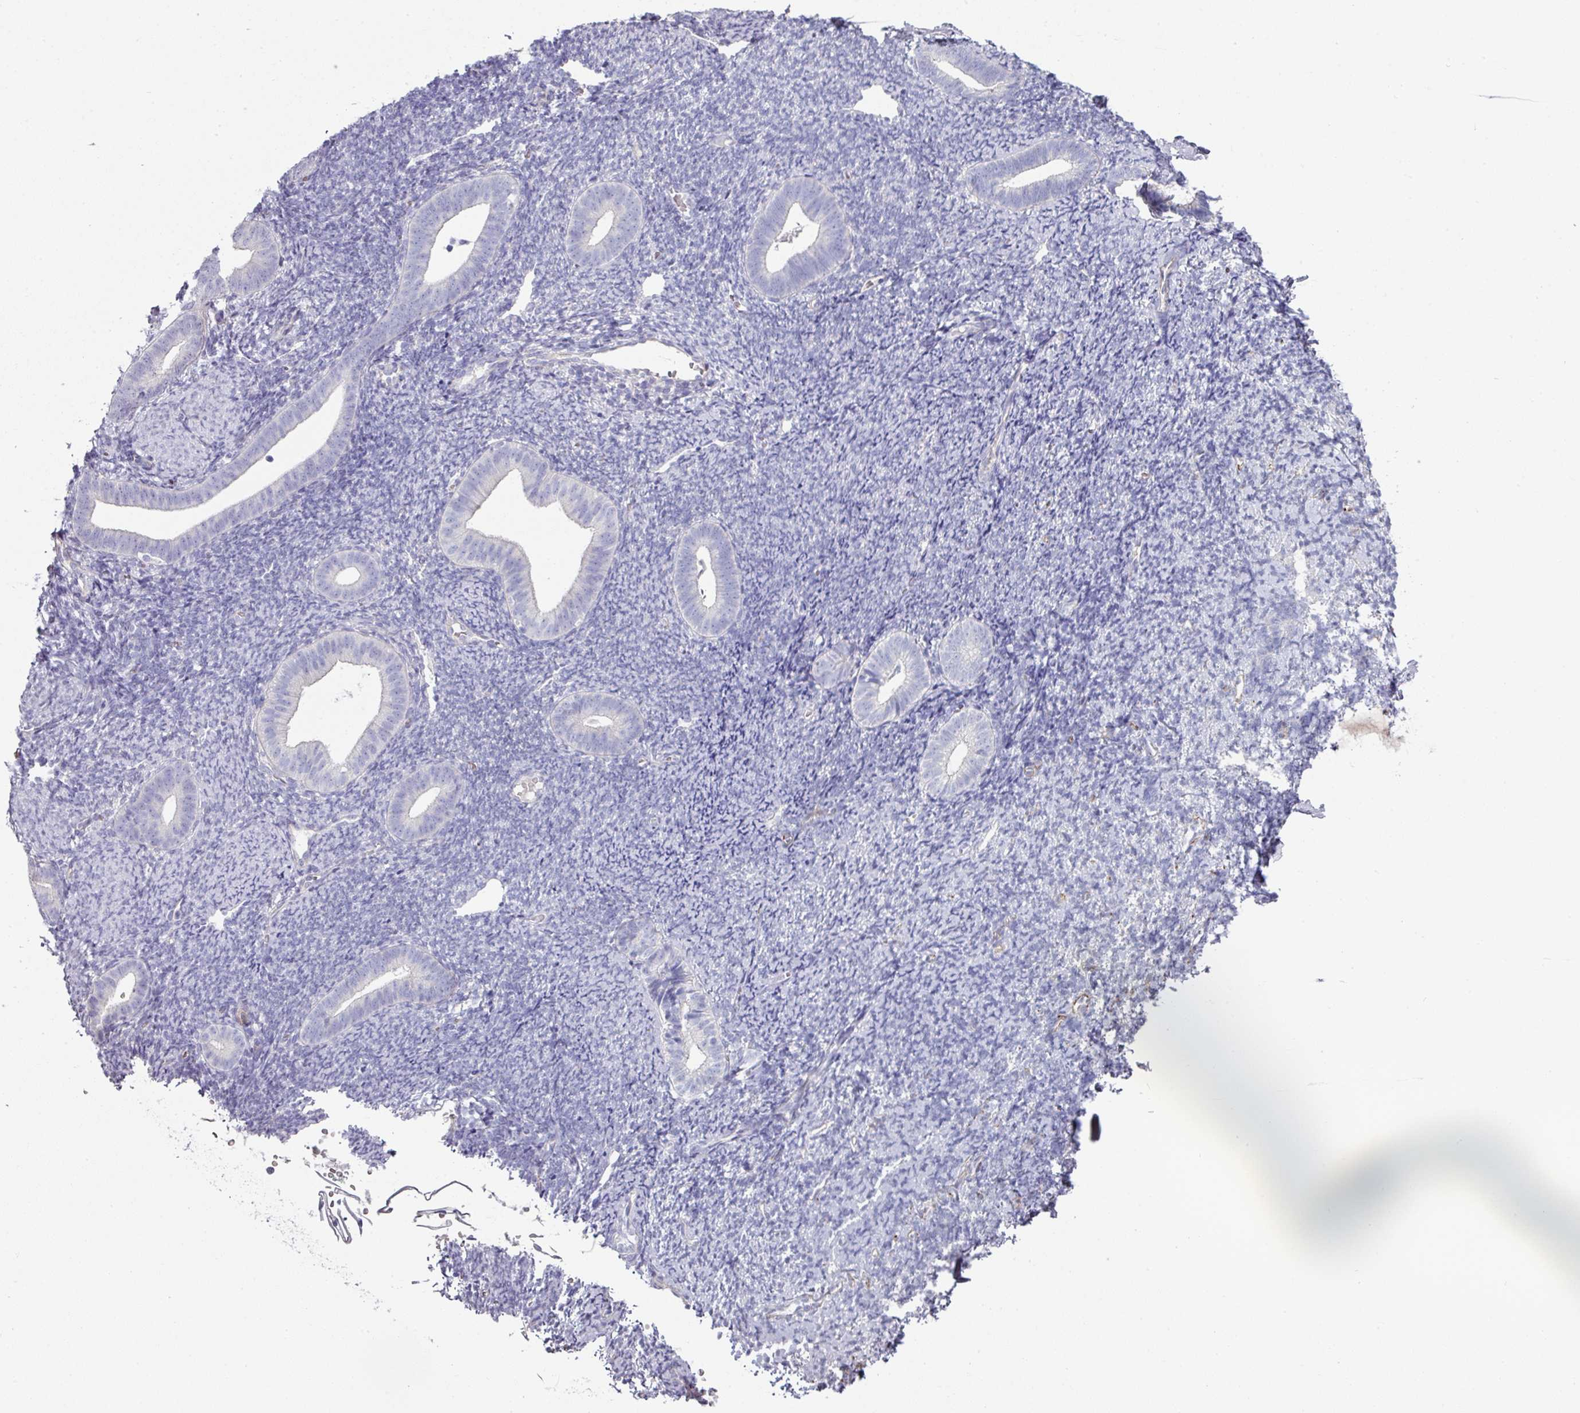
{"staining": {"intensity": "negative", "quantity": "none", "location": "none"}, "tissue": "endometrium", "cell_type": "Cells in endometrial stroma", "image_type": "normal", "snomed": [{"axis": "morphology", "description": "Normal tissue, NOS"}, {"axis": "topography", "description": "Endometrium"}], "caption": "Immunohistochemistry (IHC) image of normal human endometrium stained for a protein (brown), which exhibits no staining in cells in endometrial stroma.", "gene": "SLC17A7", "patient": {"sex": "female", "age": 39}}